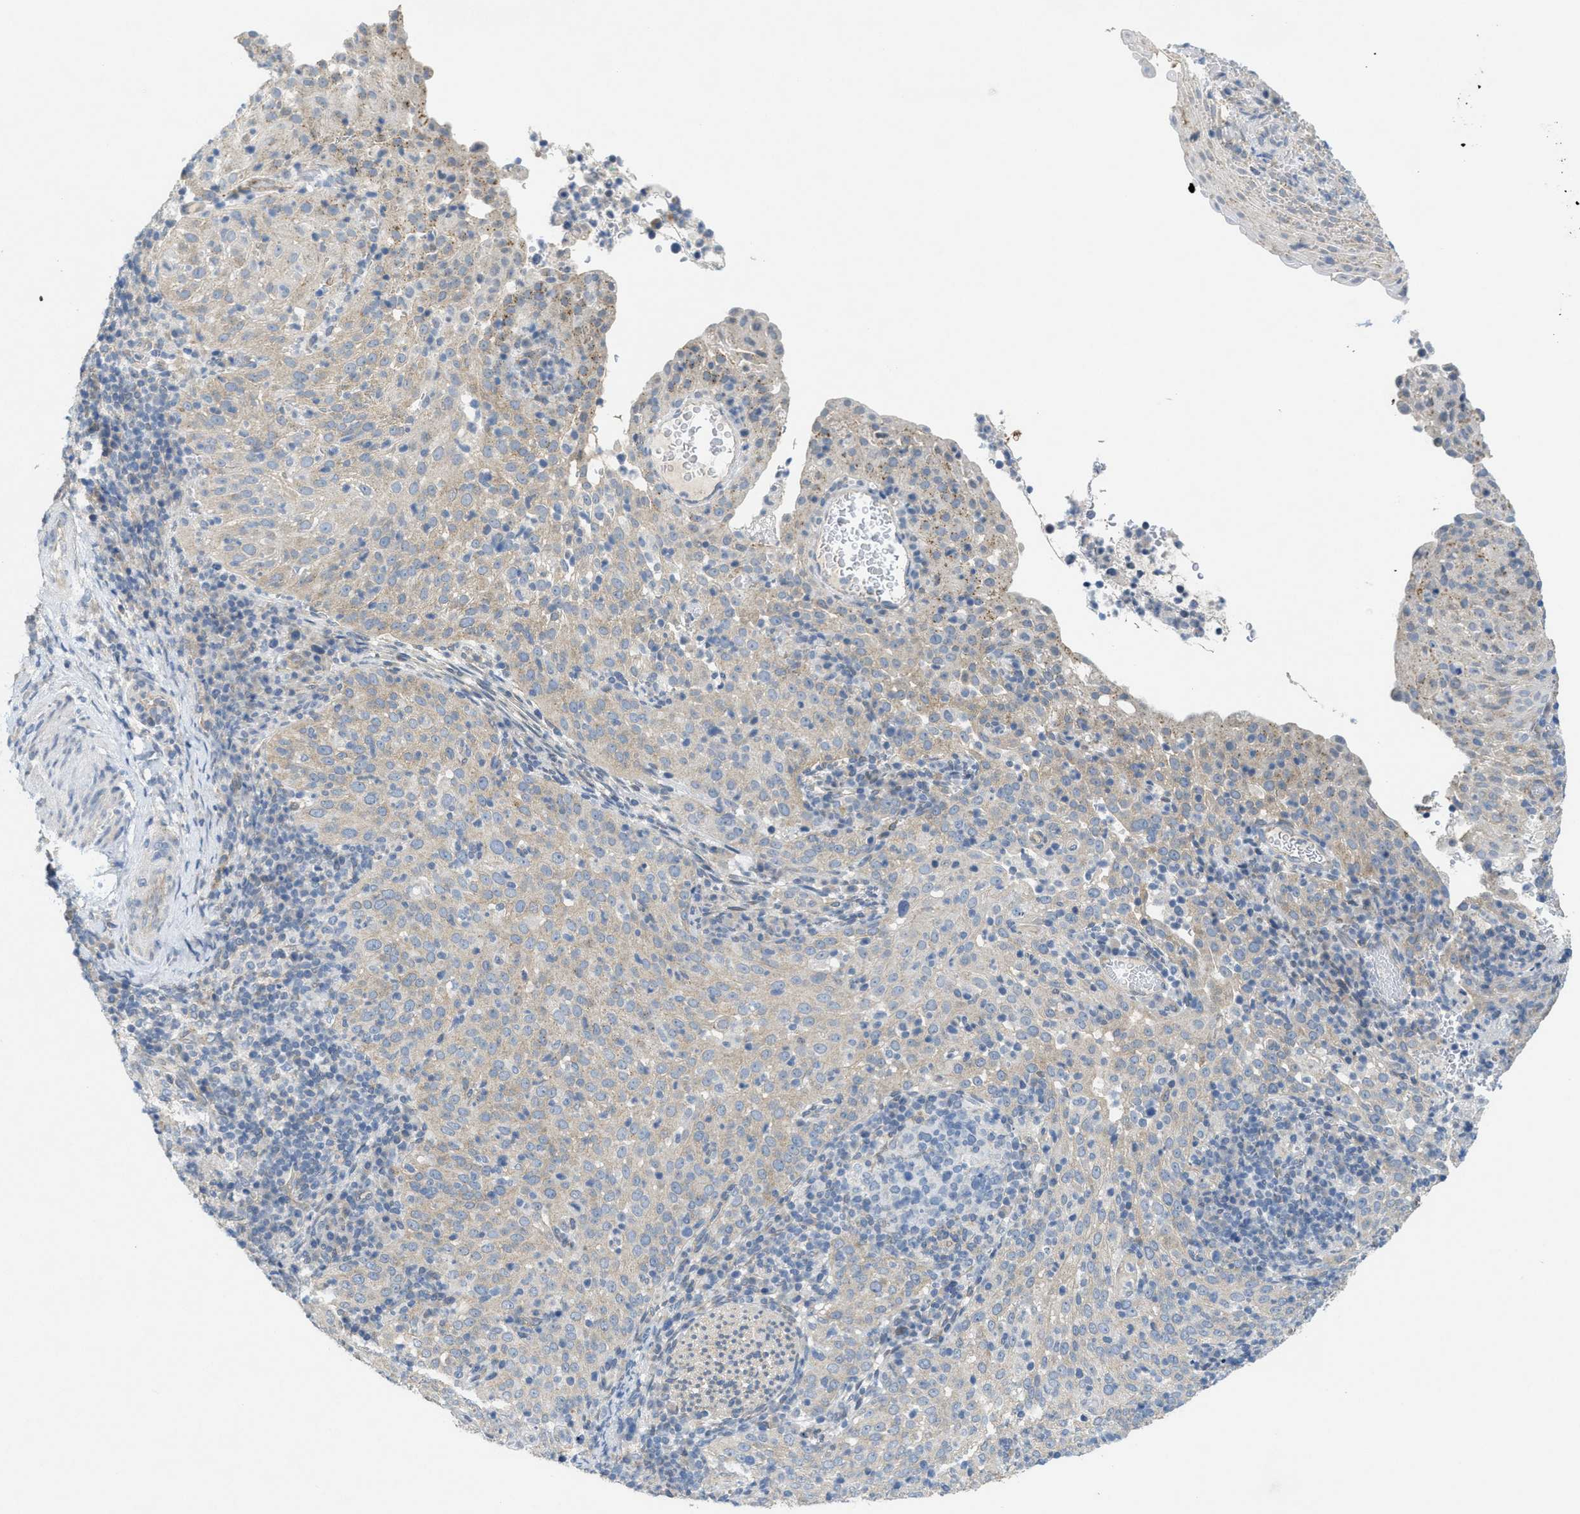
{"staining": {"intensity": "weak", "quantity": "<25%", "location": "cytoplasmic/membranous"}, "tissue": "cervical cancer", "cell_type": "Tumor cells", "image_type": "cancer", "snomed": [{"axis": "morphology", "description": "Squamous cell carcinoma, NOS"}, {"axis": "topography", "description": "Cervix"}], "caption": "Immunohistochemistry (IHC) of human cervical squamous cell carcinoma exhibits no staining in tumor cells.", "gene": "ZFYVE9", "patient": {"sex": "female", "age": 51}}